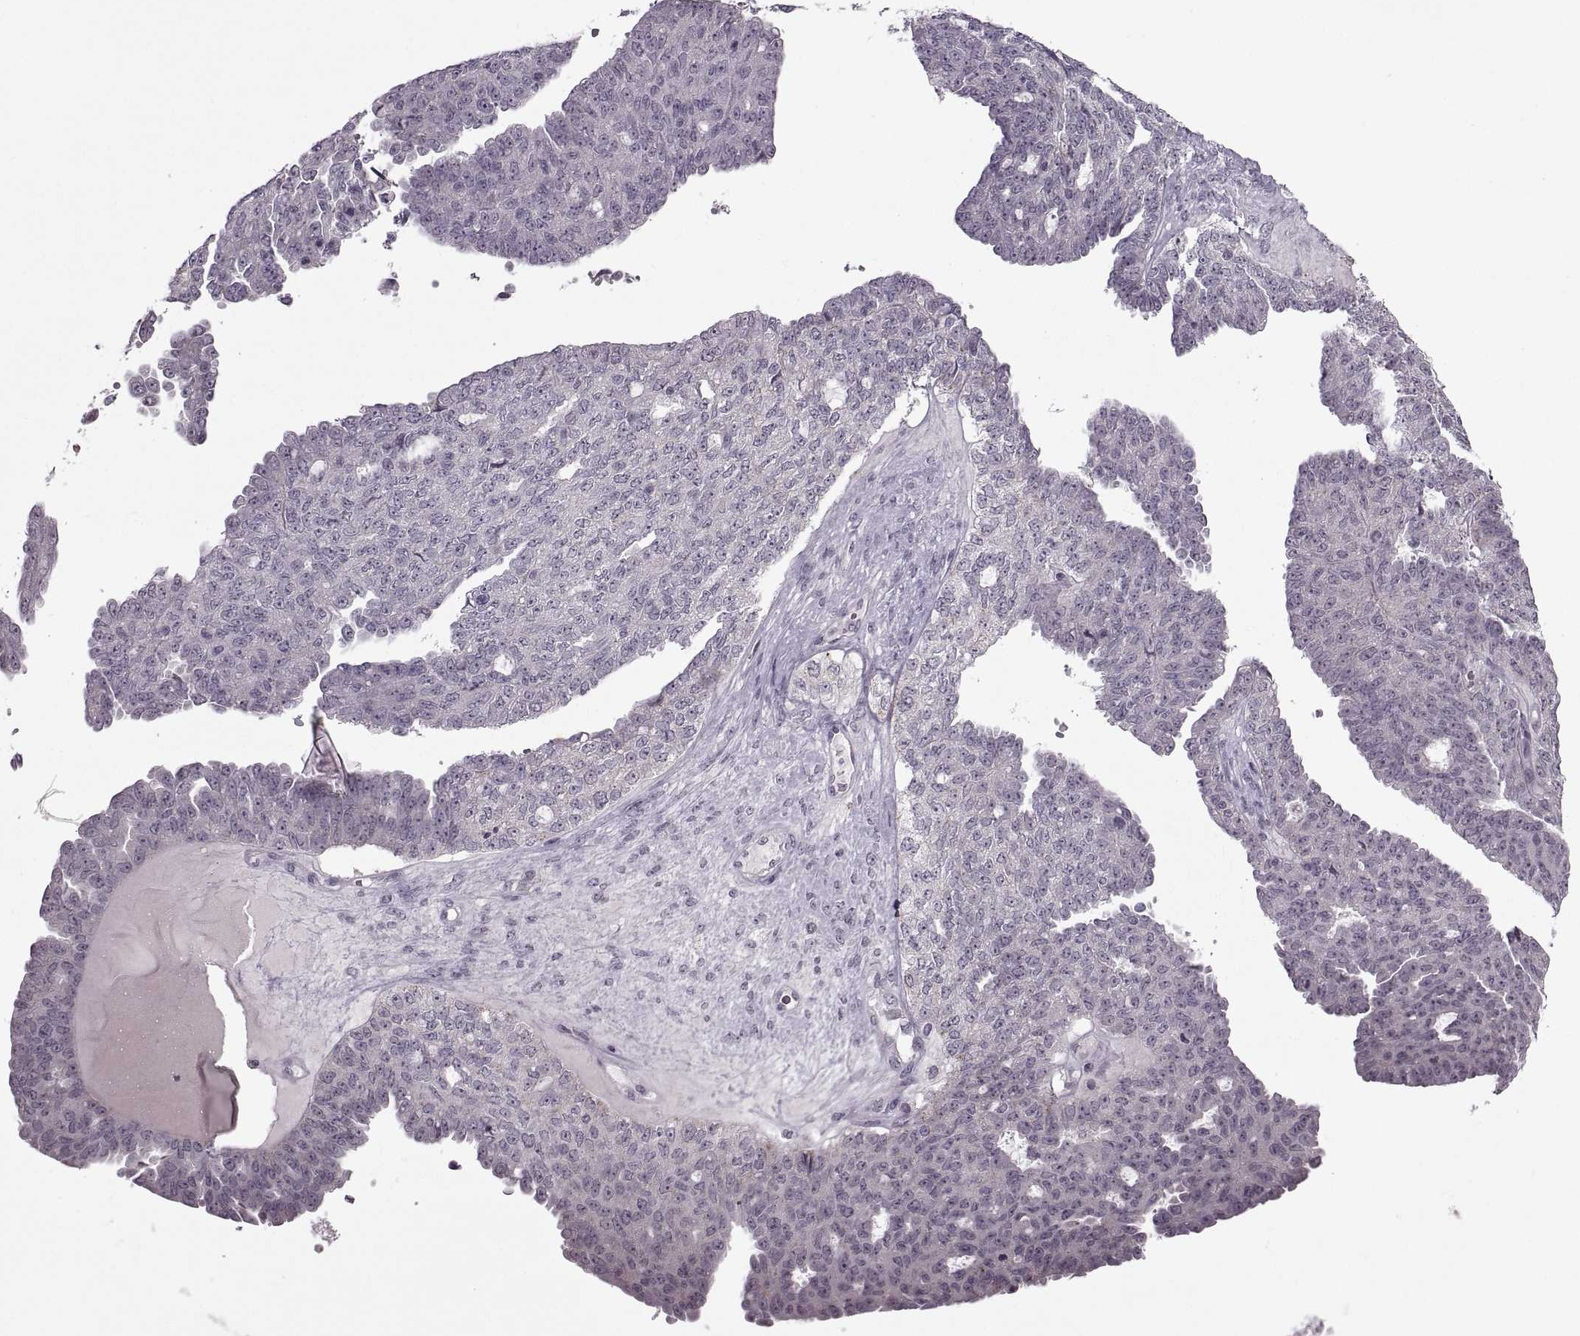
{"staining": {"intensity": "negative", "quantity": "none", "location": "none"}, "tissue": "ovarian cancer", "cell_type": "Tumor cells", "image_type": "cancer", "snomed": [{"axis": "morphology", "description": "Cystadenocarcinoma, serous, NOS"}, {"axis": "topography", "description": "Ovary"}], "caption": "IHC of ovarian serous cystadenocarcinoma displays no expression in tumor cells.", "gene": "MGAT4D", "patient": {"sex": "female", "age": 71}}